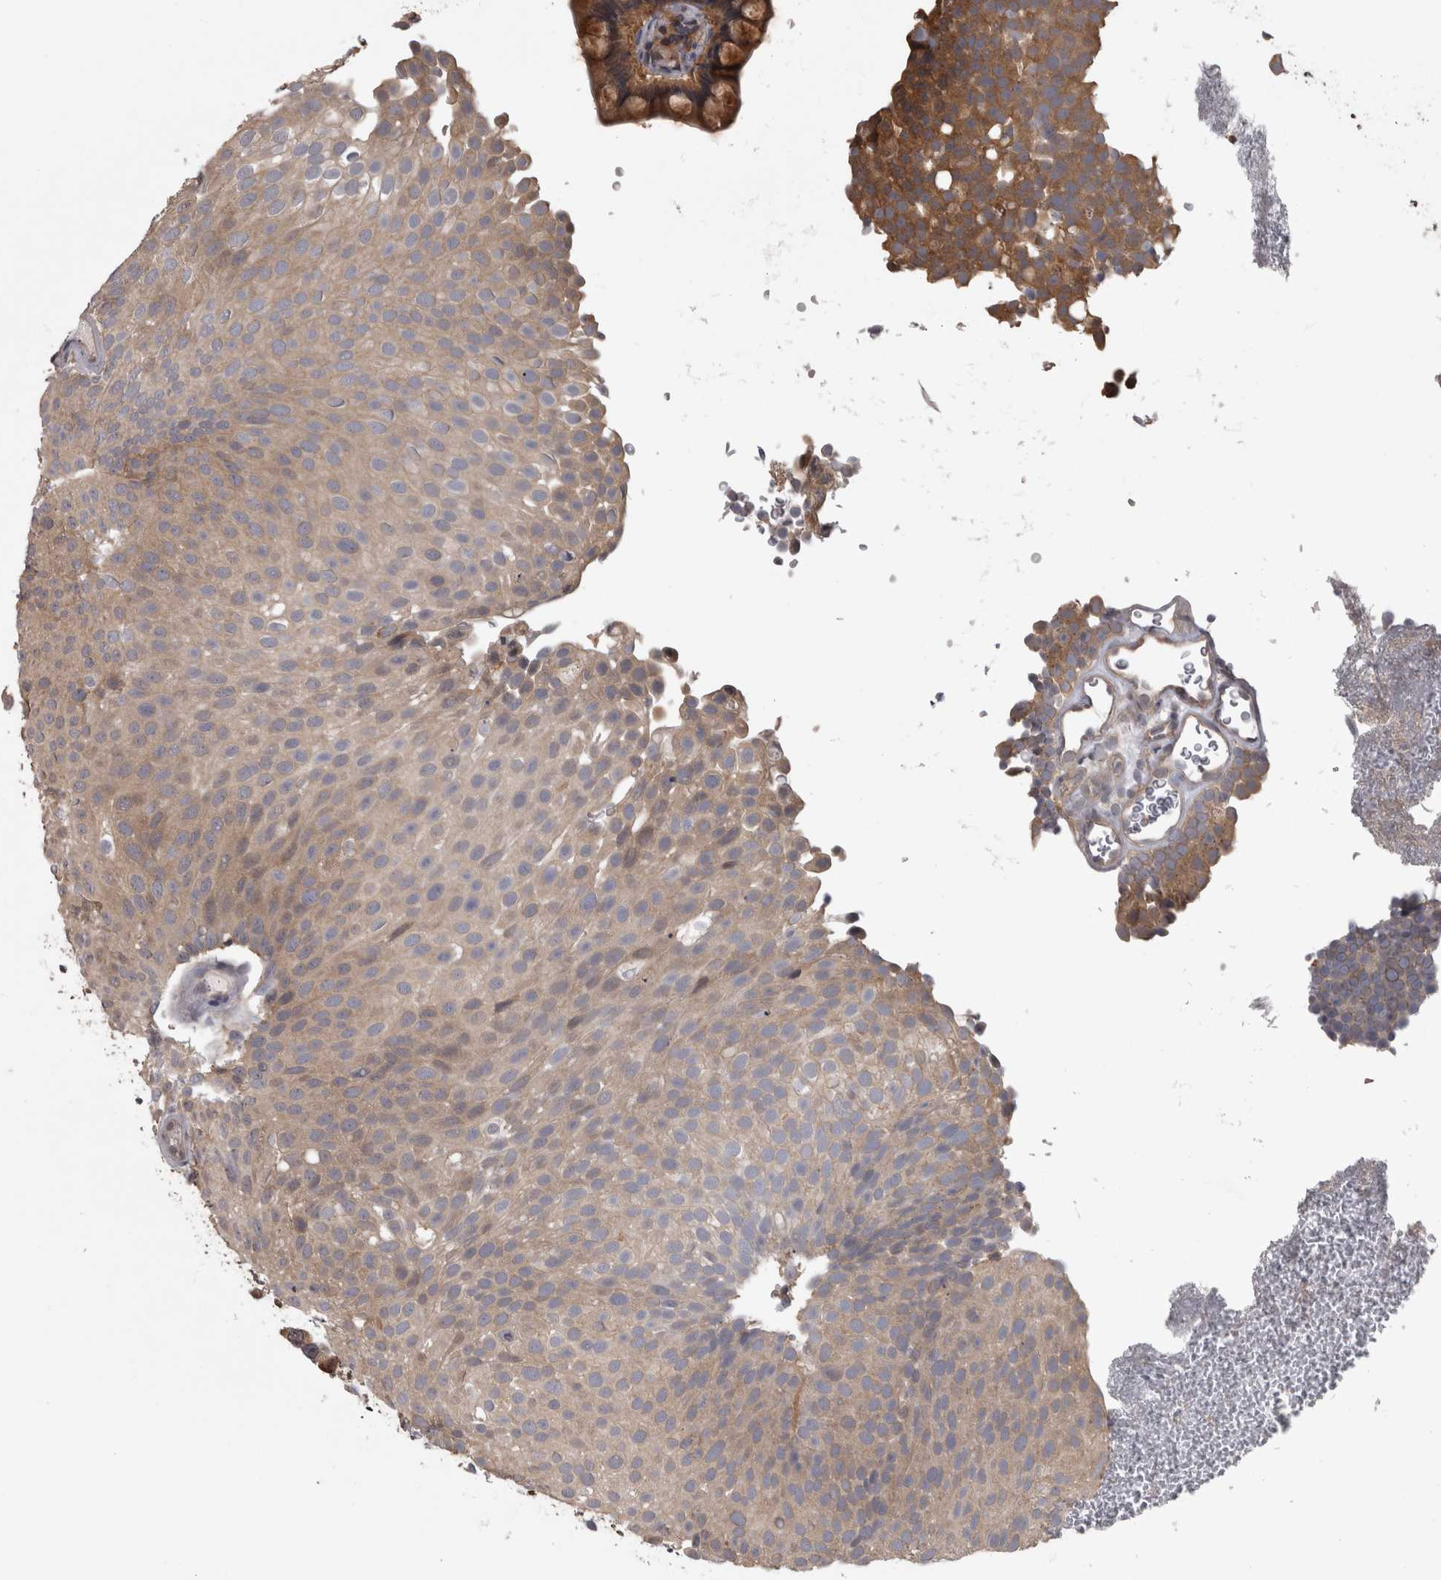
{"staining": {"intensity": "weak", "quantity": ">75%", "location": "cytoplasmic/membranous"}, "tissue": "urothelial cancer", "cell_type": "Tumor cells", "image_type": "cancer", "snomed": [{"axis": "morphology", "description": "Urothelial carcinoma, Low grade"}, {"axis": "topography", "description": "Urinary bladder"}], "caption": "Low-grade urothelial carcinoma was stained to show a protein in brown. There is low levels of weak cytoplasmic/membranous positivity in about >75% of tumor cells.", "gene": "APRT", "patient": {"sex": "male", "age": 78}}